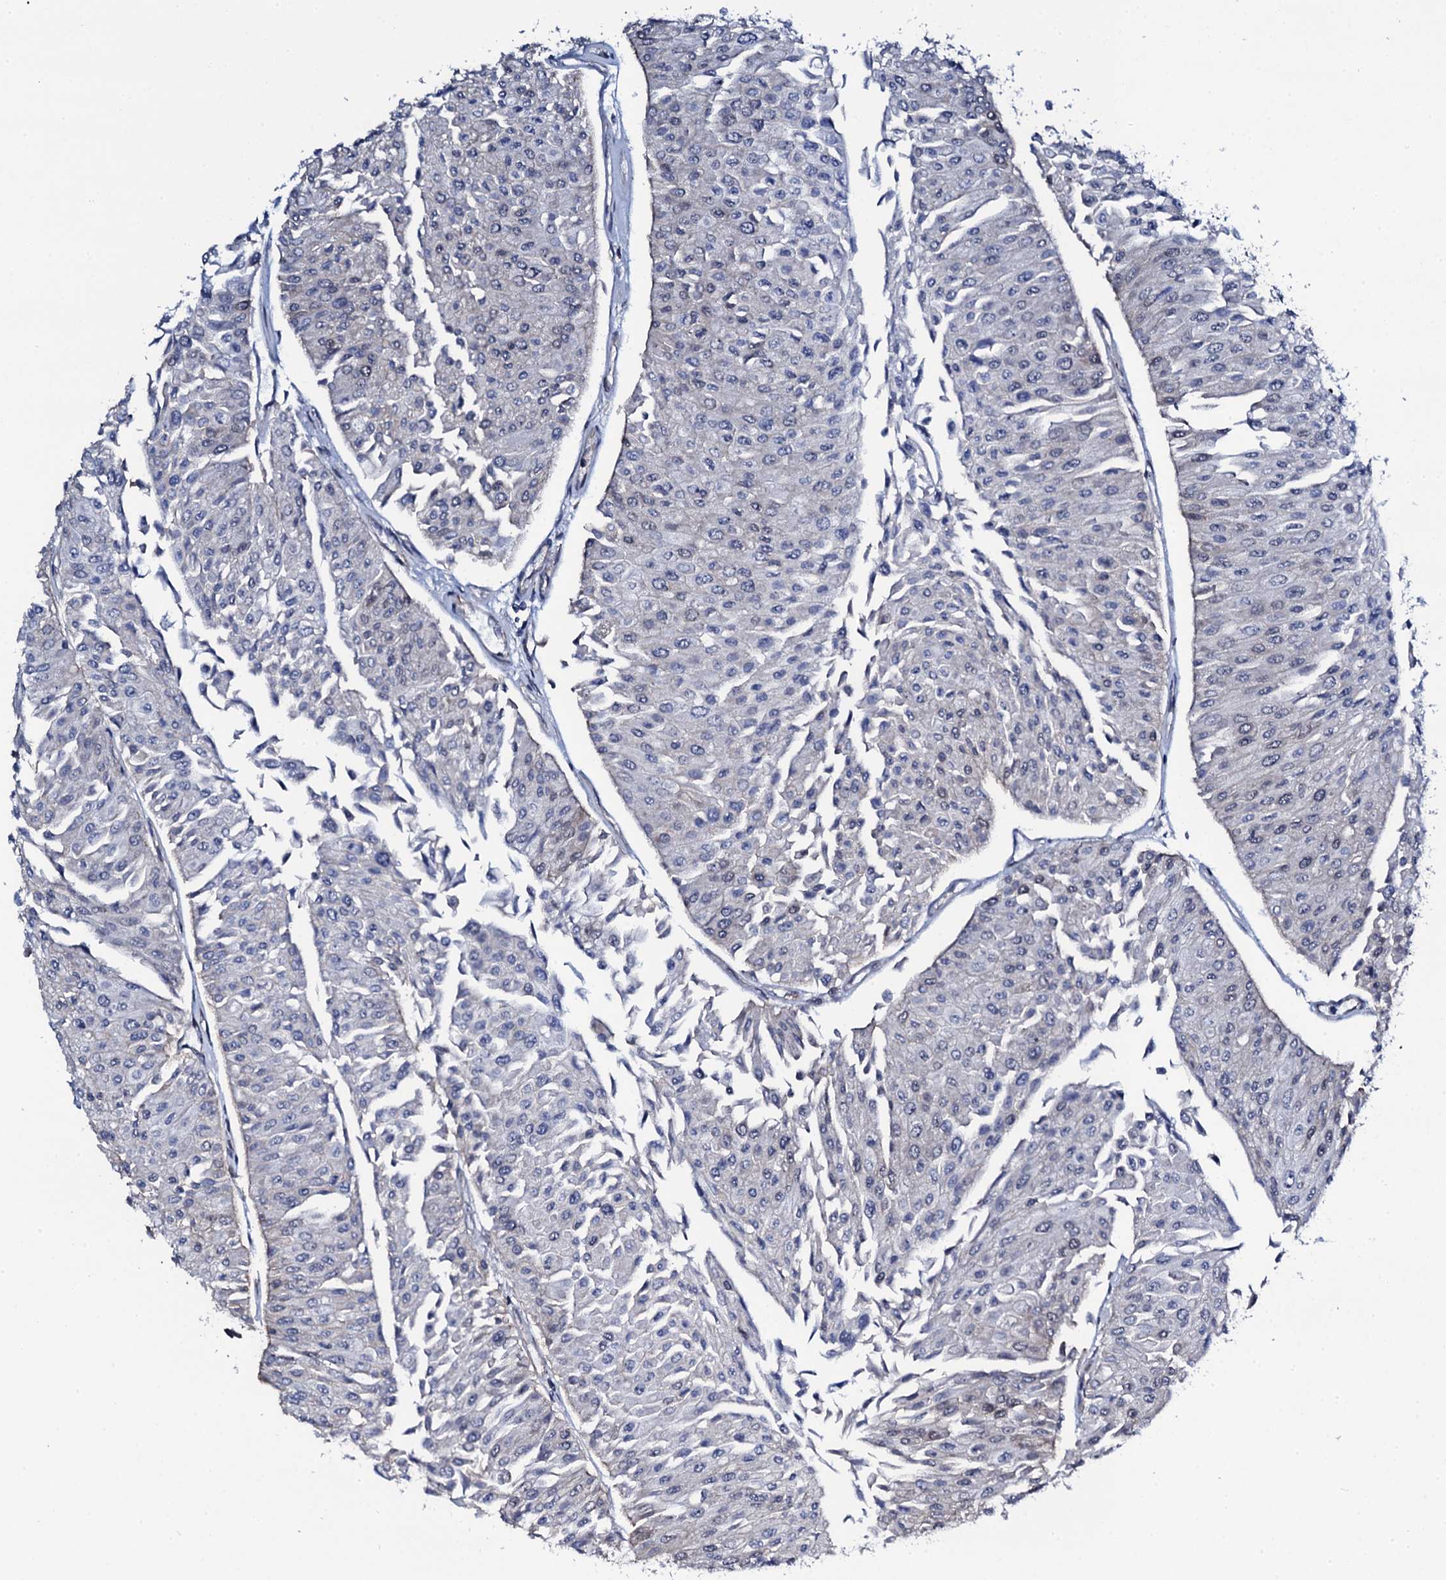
{"staining": {"intensity": "negative", "quantity": "none", "location": "none"}, "tissue": "urothelial cancer", "cell_type": "Tumor cells", "image_type": "cancer", "snomed": [{"axis": "morphology", "description": "Urothelial carcinoma, Low grade"}, {"axis": "topography", "description": "Urinary bladder"}], "caption": "Immunohistochemistry (IHC) photomicrograph of human urothelial cancer stained for a protein (brown), which shows no positivity in tumor cells.", "gene": "CWC15", "patient": {"sex": "male", "age": 67}}